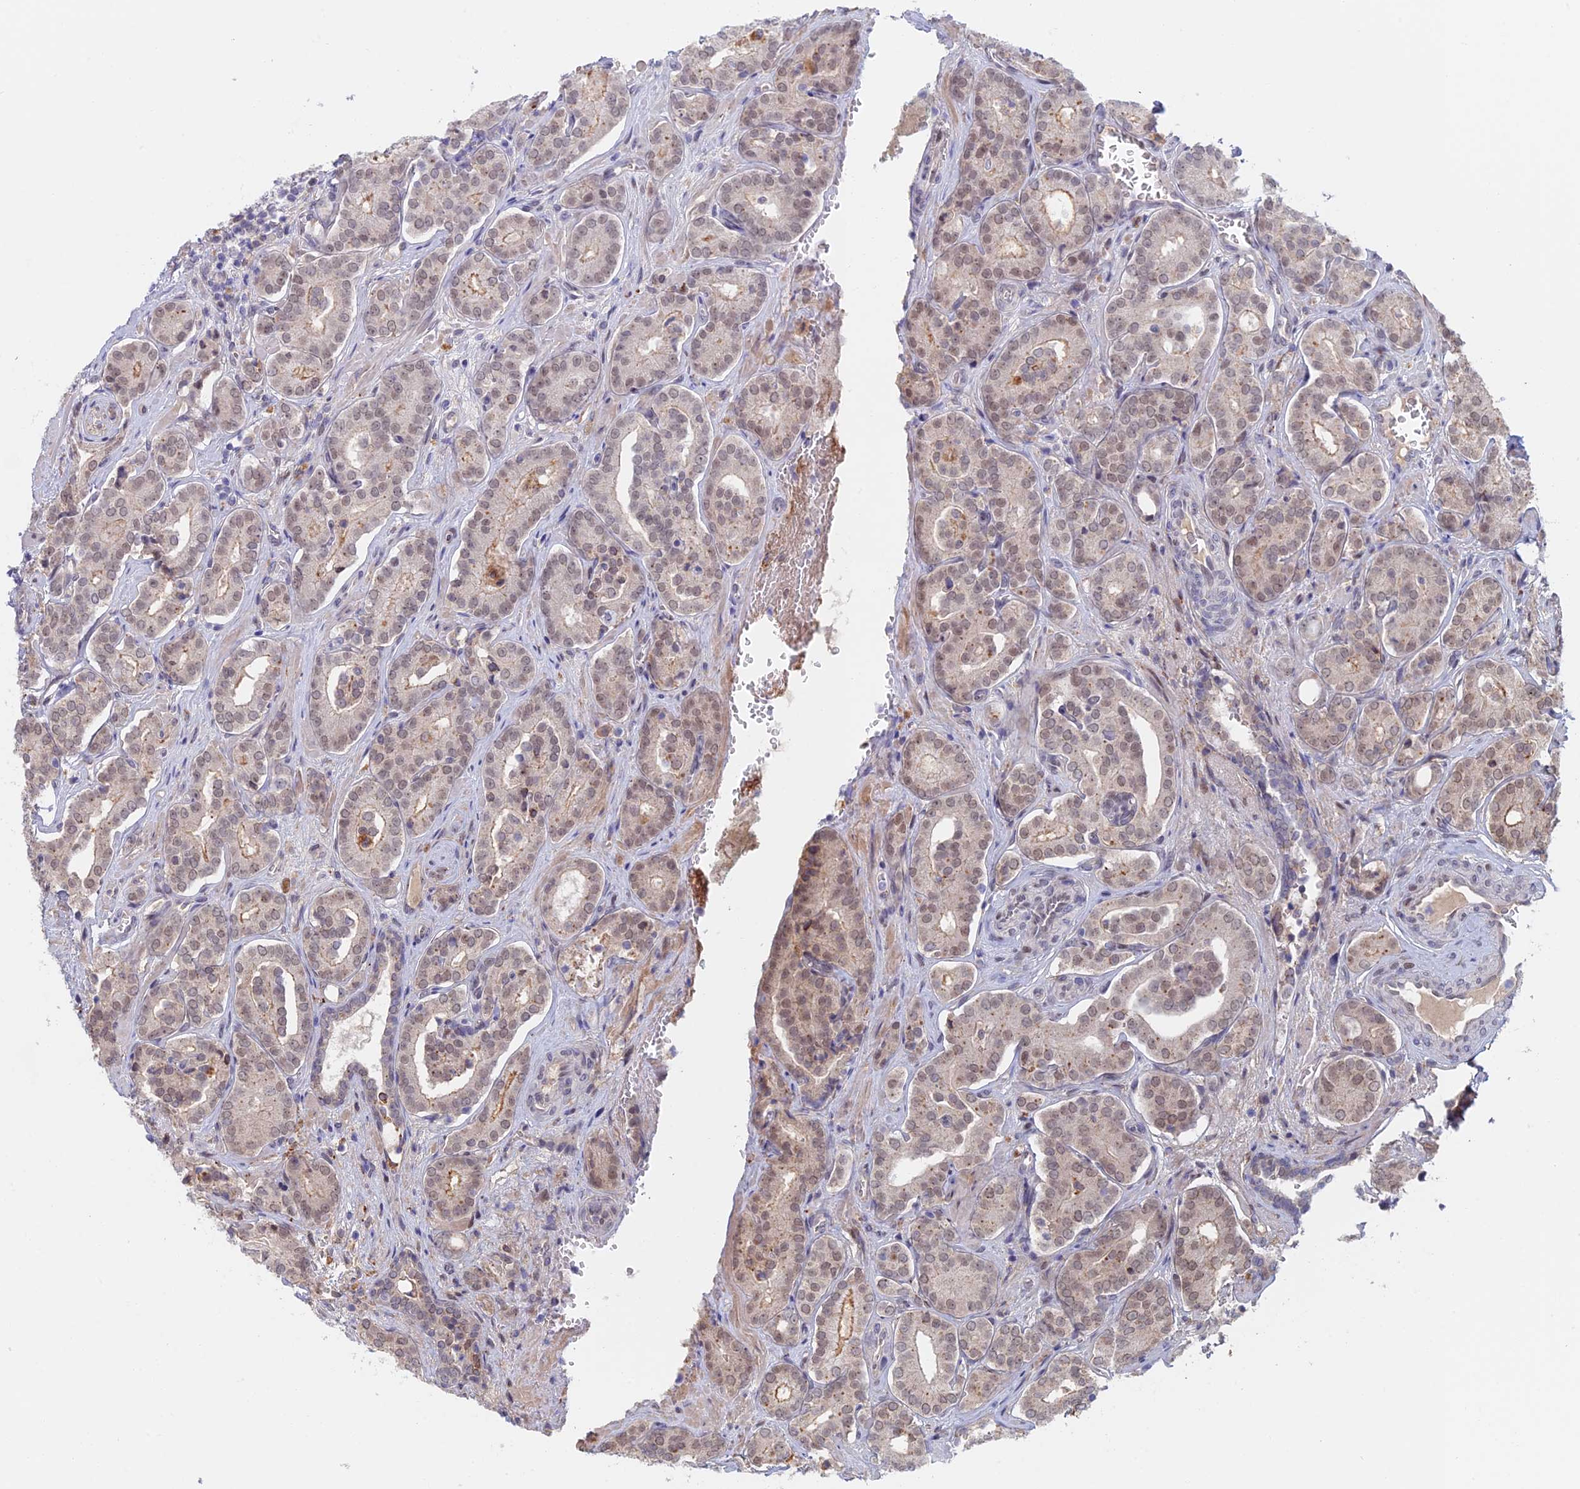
{"staining": {"intensity": "weak", "quantity": ">75%", "location": "cytoplasmic/membranous,nuclear"}, "tissue": "prostate cancer", "cell_type": "Tumor cells", "image_type": "cancer", "snomed": [{"axis": "morphology", "description": "Adenocarcinoma, High grade"}, {"axis": "topography", "description": "Prostate"}], "caption": "Immunohistochemical staining of human prostate cancer exhibits low levels of weak cytoplasmic/membranous and nuclear protein staining in about >75% of tumor cells.", "gene": "ZUP1", "patient": {"sex": "male", "age": 66}}